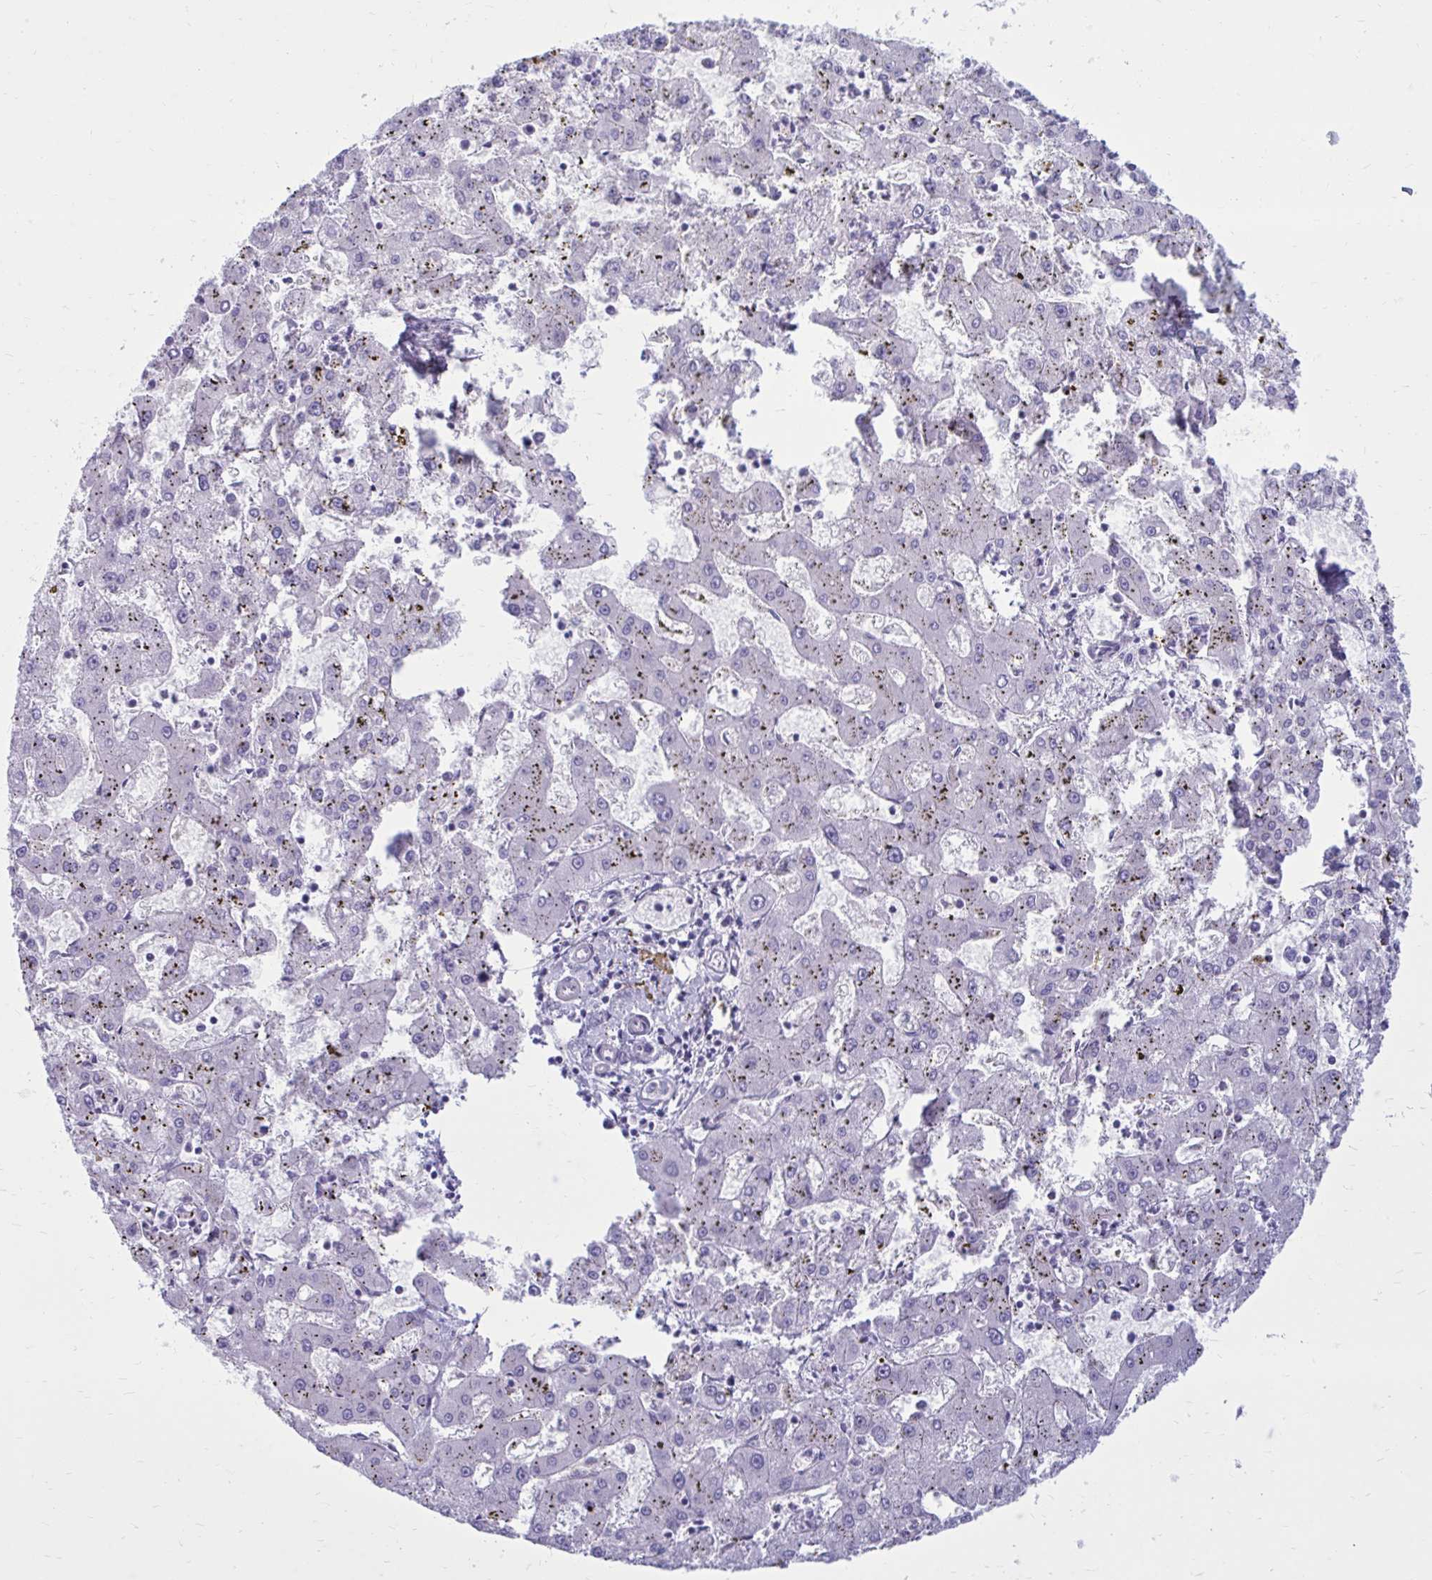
{"staining": {"intensity": "negative", "quantity": "none", "location": "none"}, "tissue": "liver cancer", "cell_type": "Tumor cells", "image_type": "cancer", "snomed": [{"axis": "morphology", "description": "Carcinoma, Hepatocellular, NOS"}, {"axis": "topography", "description": "Liver"}], "caption": "Tumor cells show no significant expression in liver cancer (hepatocellular carcinoma). (DAB (3,3'-diaminobenzidine) immunohistochemistry (IHC), high magnification).", "gene": "CLTA", "patient": {"sex": "male", "age": 67}}